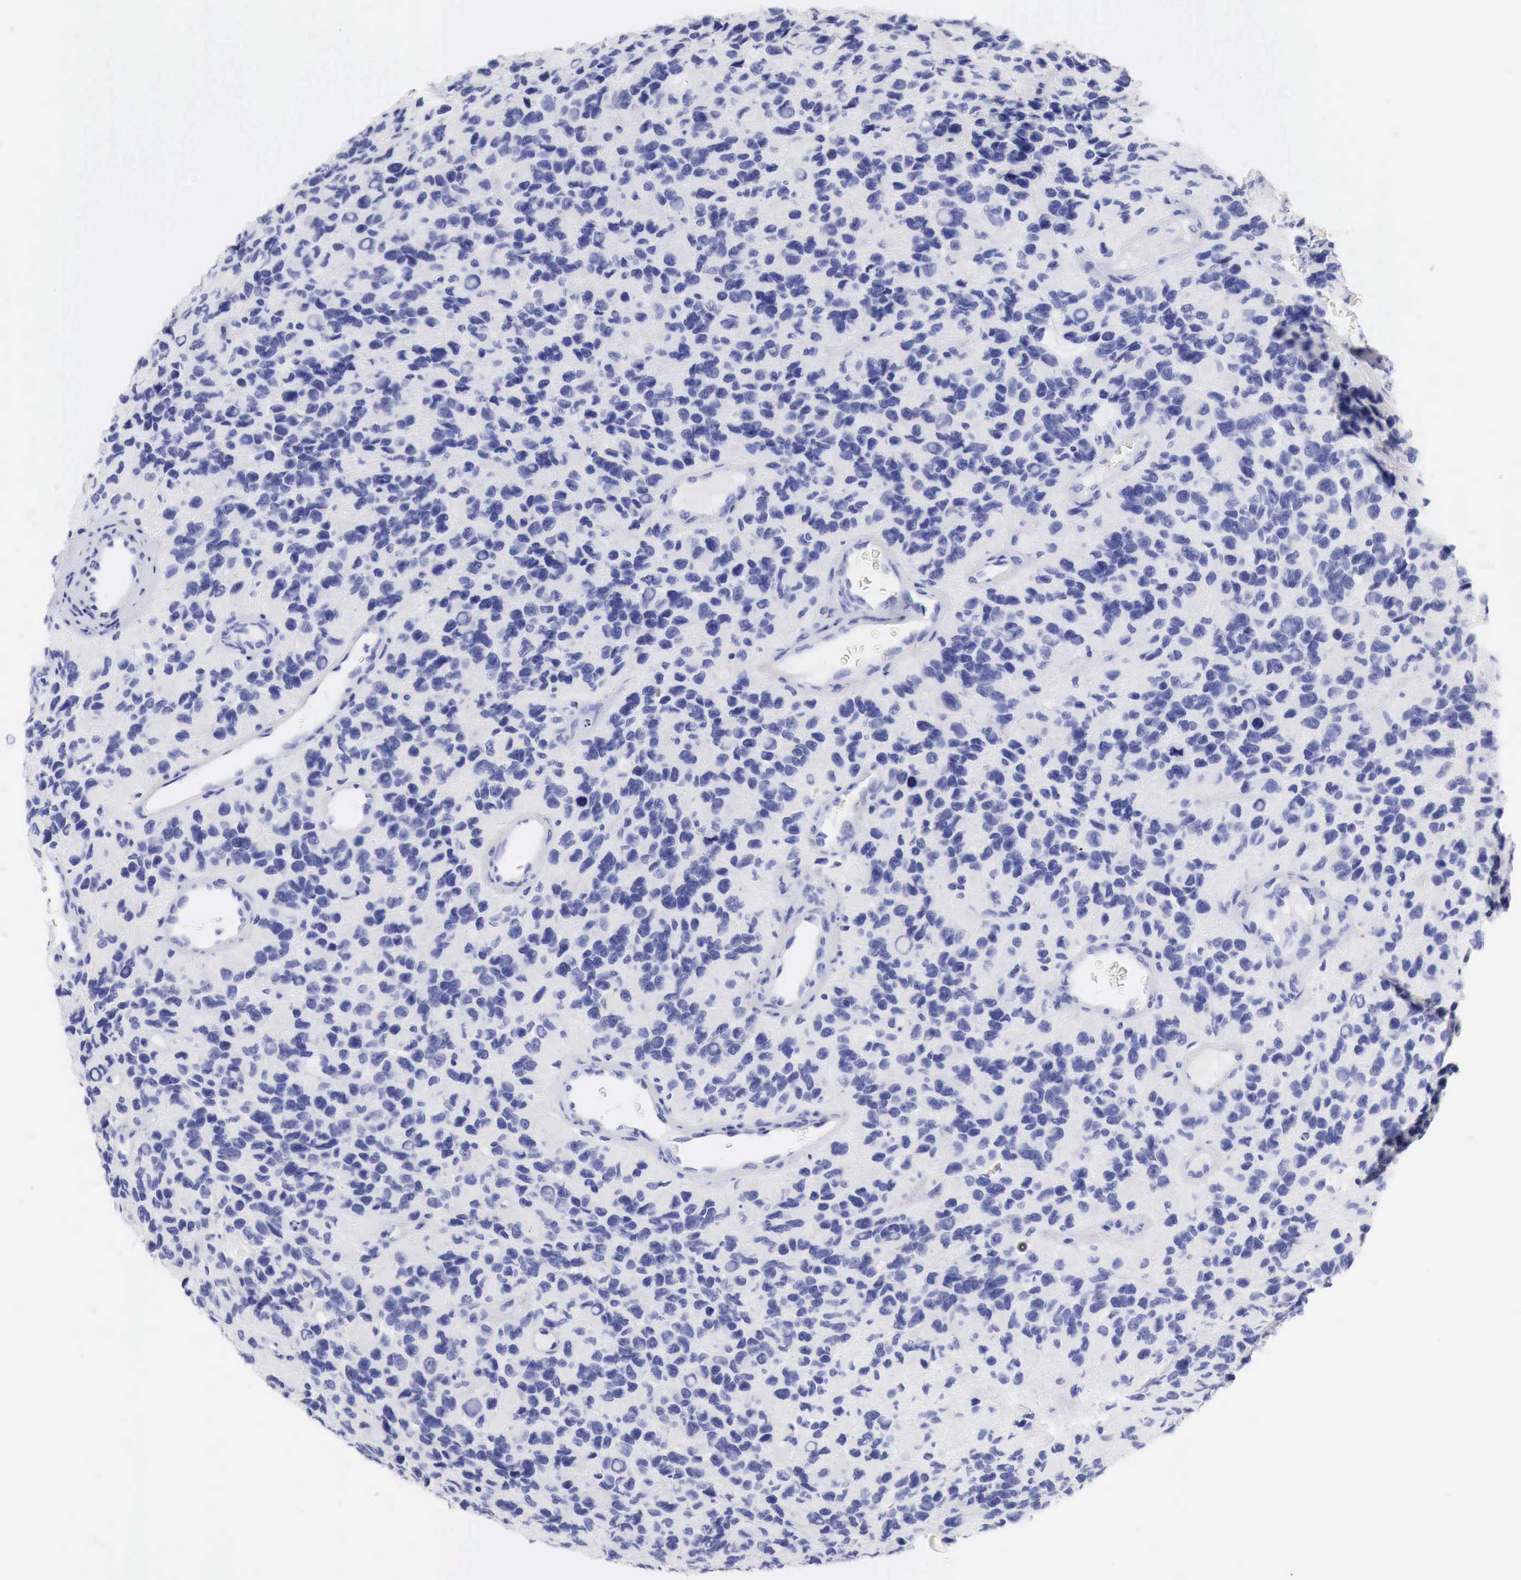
{"staining": {"intensity": "negative", "quantity": "none", "location": "none"}, "tissue": "glioma", "cell_type": "Tumor cells", "image_type": "cancer", "snomed": [{"axis": "morphology", "description": "Glioma, malignant, High grade"}, {"axis": "topography", "description": "Brain"}], "caption": "Immunohistochemistry (IHC) of human malignant glioma (high-grade) demonstrates no expression in tumor cells.", "gene": "TYR", "patient": {"sex": "male", "age": 77}}